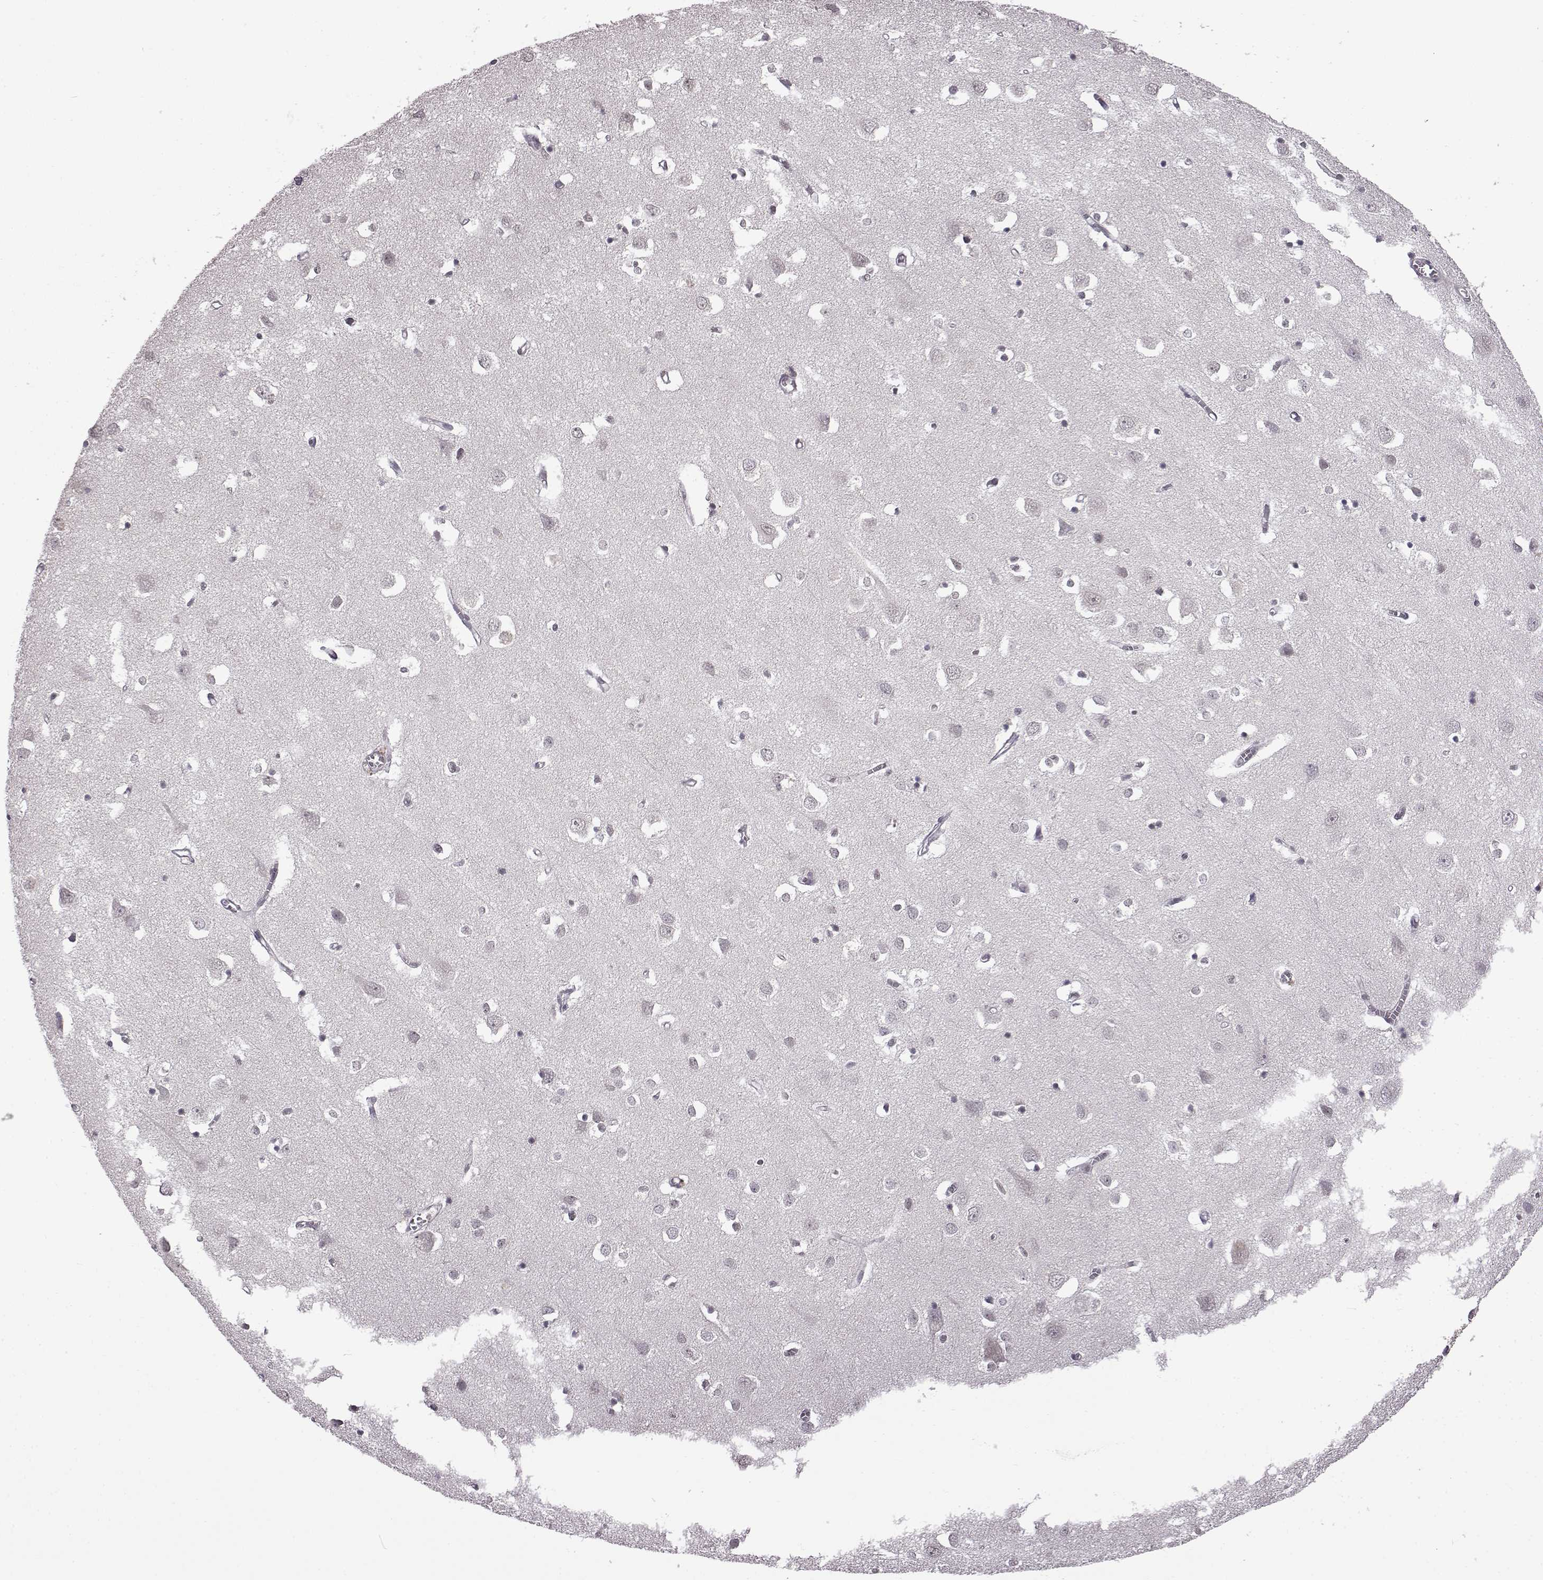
{"staining": {"intensity": "negative", "quantity": "none", "location": "none"}, "tissue": "cerebral cortex", "cell_type": "Endothelial cells", "image_type": "normal", "snomed": [{"axis": "morphology", "description": "Normal tissue, NOS"}, {"axis": "topography", "description": "Cerebral cortex"}], "caption": "The immunohistochemistry image has no significant staining in endothelial cells of cerebral cortex.", "gene": "SYNPO2", "patient": {"sex": "male", "age": 70}}